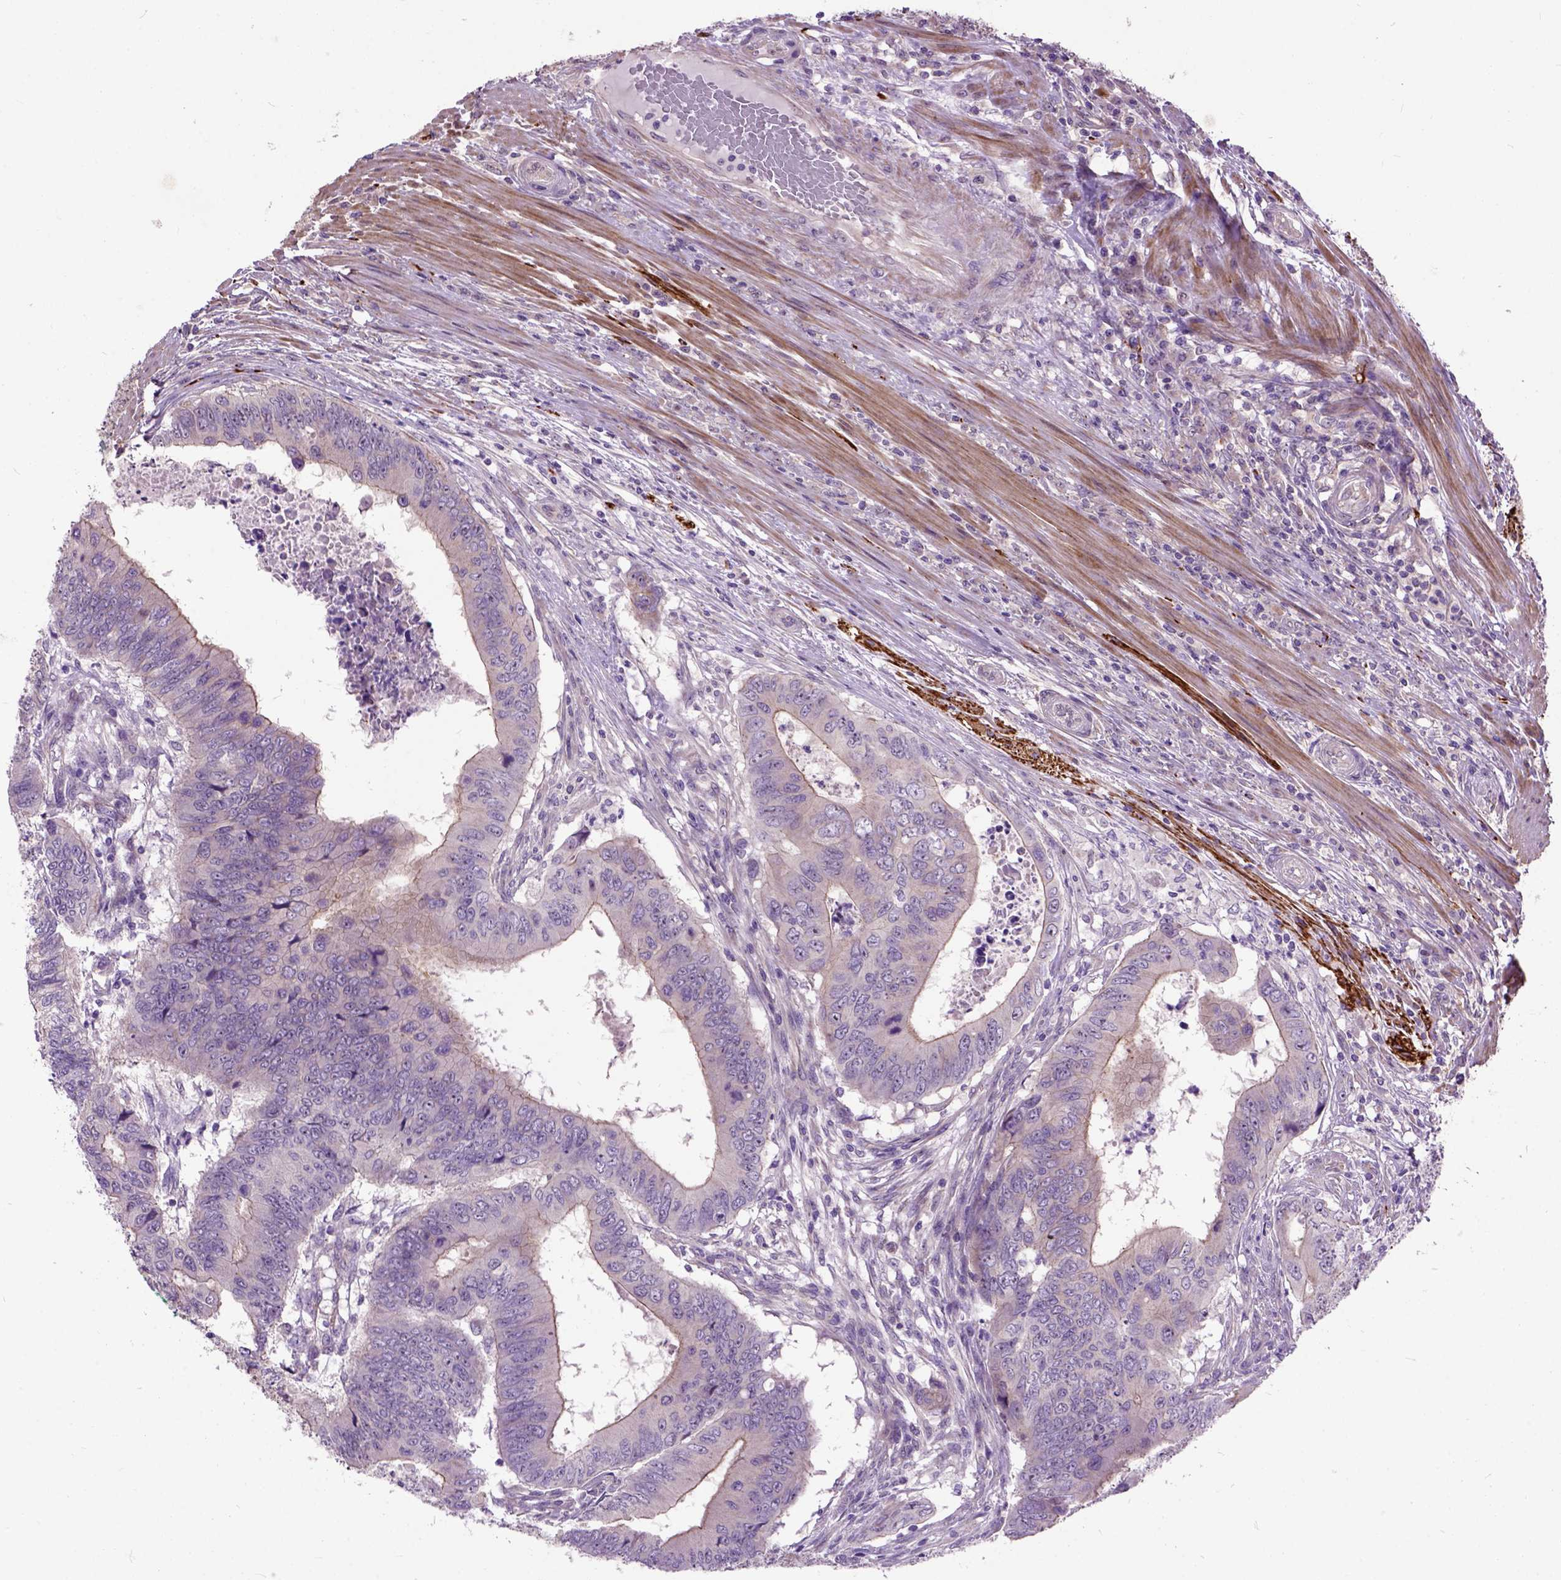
{"staining": {"intensity": "moderate", "quantity": "<25%", "location": "cytoplasmic/membranous"}, "tissue": "colorectal cancer", "cell_type": "Tumor cells", "image_type": "cancer", "snomed": [{"axis": "morphology", "description": "Adenocarcinoma, NOS"}, {"axis": "topography", "description": "Colon"}], "caption": "Immunohistochemical staining of human colorectal cancer demonstrates low levels of moderate cytoplasmic/membranous protein expression in approximately <25% of tumor cells.", "gene": "MAPT", "patient": {"sex": "male", "age": 53}}